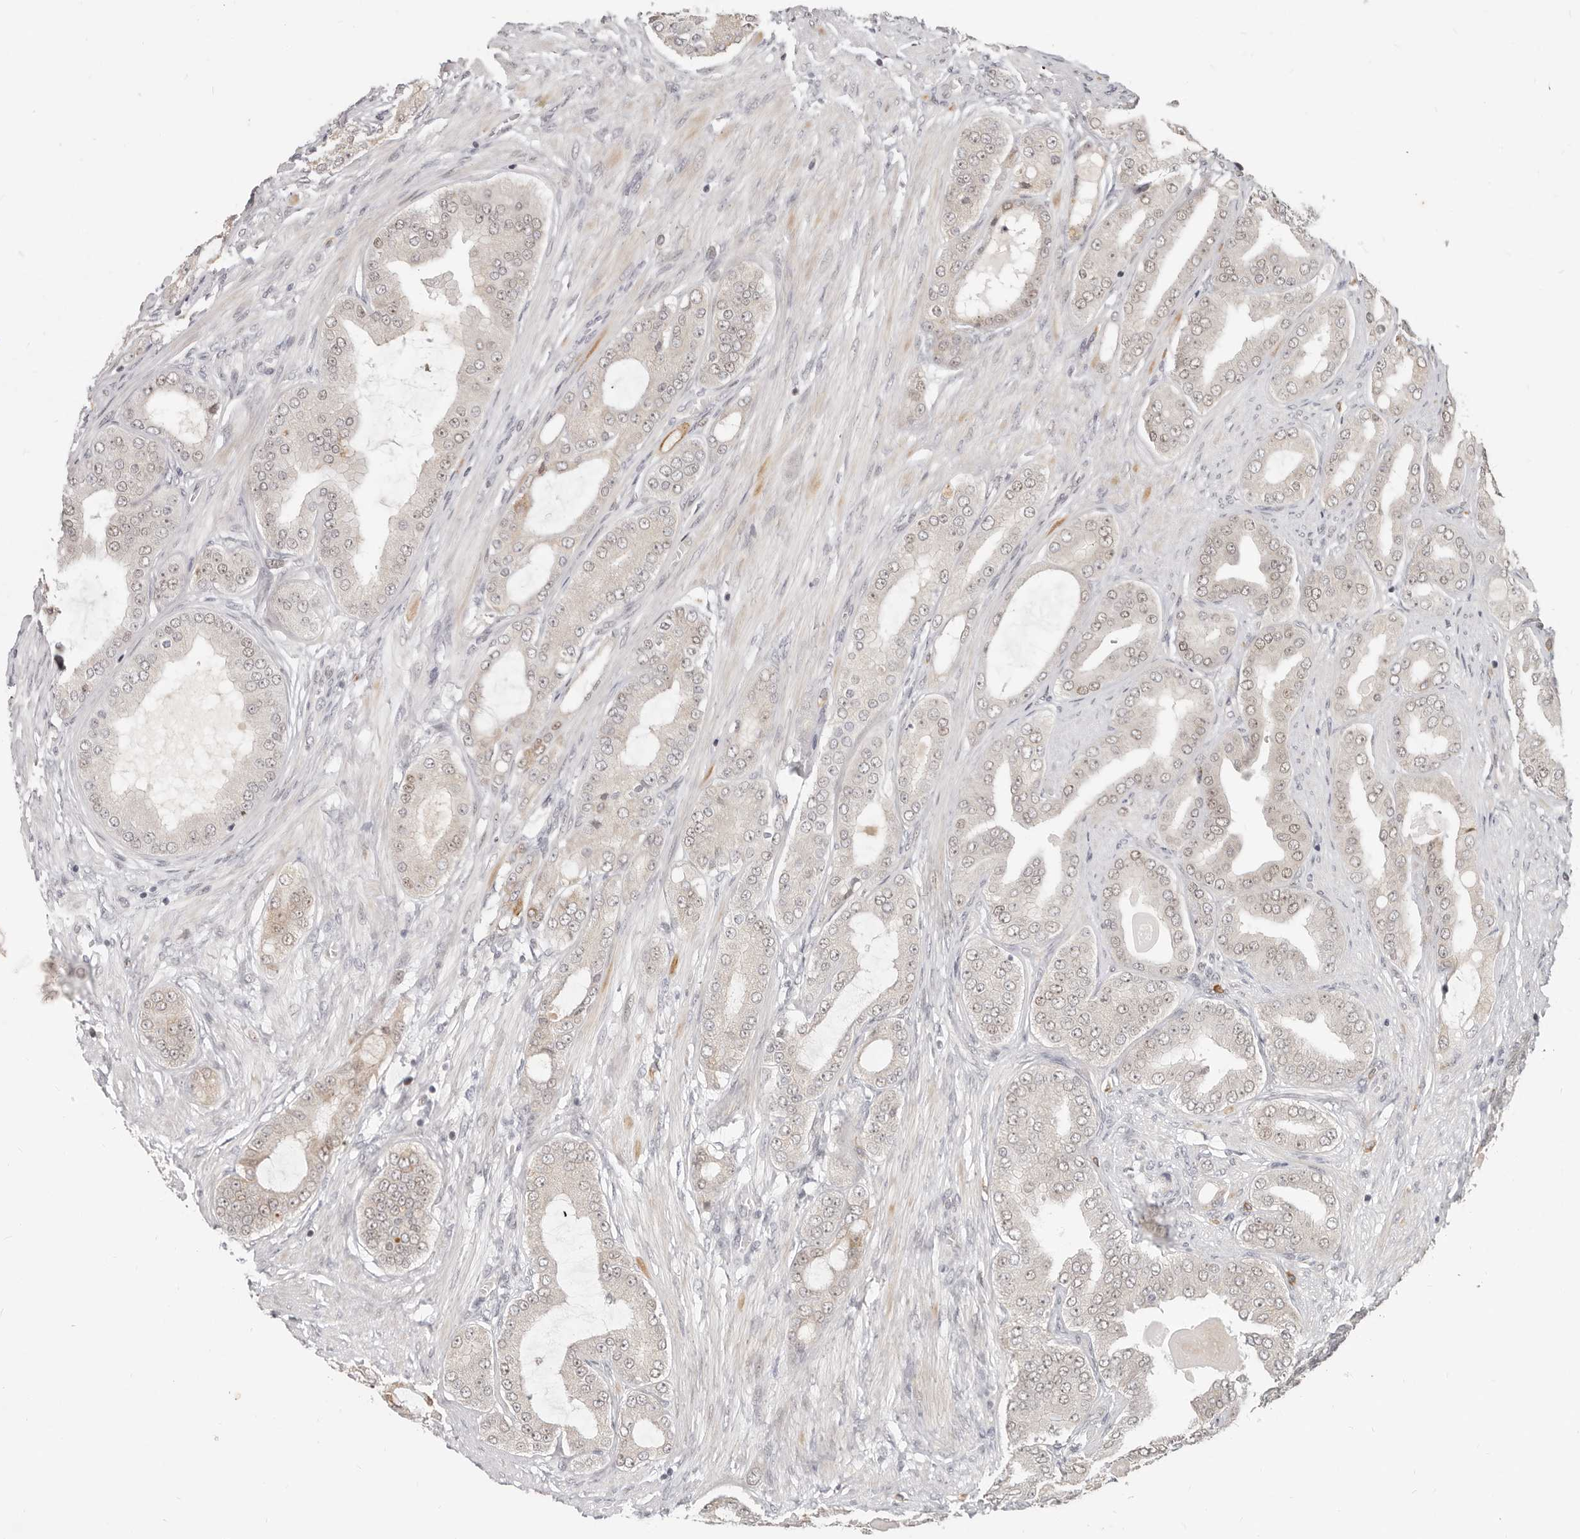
{"staining": {"intensity": "weak", "quantity": "<25%", "location": "nuclear"}, "tissue": "prostate cancer", "cell_type": "Tumor cells", "image_type": "cancer", "snomed": [{"axis": "morphology", "description": "Adenocarcinoma, High grade"}, {"axis": "topography", "description": "Prostate"}], "caption": "A photomicrograph of human adenocarcinoma (high-grade) (prostate) is negative for staining in tumor cells.", "gene": "RFC2", "patient": {"sex": "male", "age": 60}}